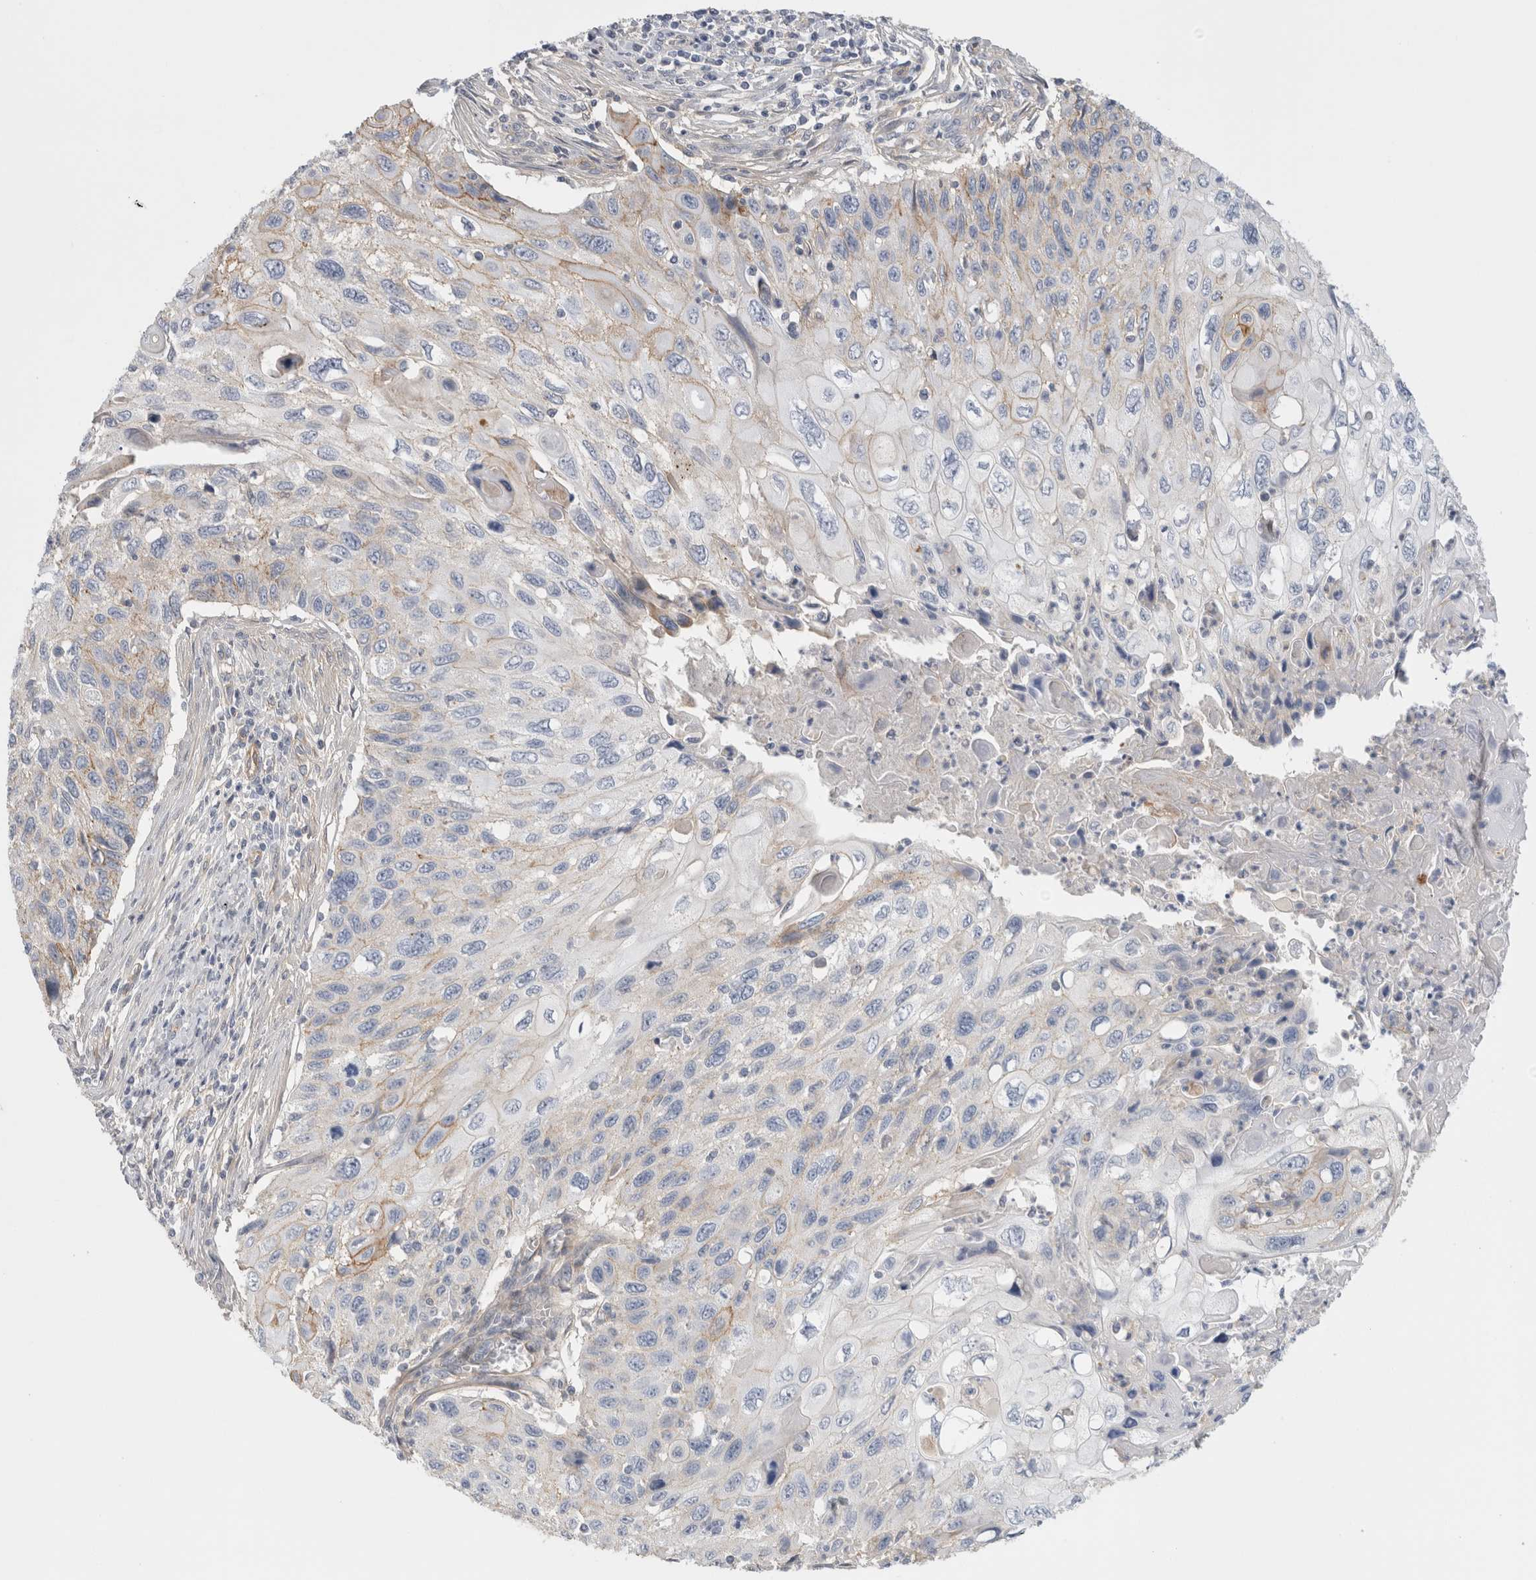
{"staining": {"intensity": "moderate", "quantity": "25%-75%", "location": "cytoplasmic/membranous"}, "tissue": "cervical cancer", "cell_type": "Tumor cells", "image_type": "cancer", "snomed": [{"axis": "morphology", "description": "Squamous cell carcinoma, NOS"}, {"axis": "topography", "description": "Cervix"}], "caption": "Protein expression analysis of cervical cancer (squamous cell carcinoma) exhibits moderate cytoplasmic/membranous expression in approximately 25%-75% of tumor cells.", "gene": "VANGL1", "patient": {"sex": "female", "age": 70}}